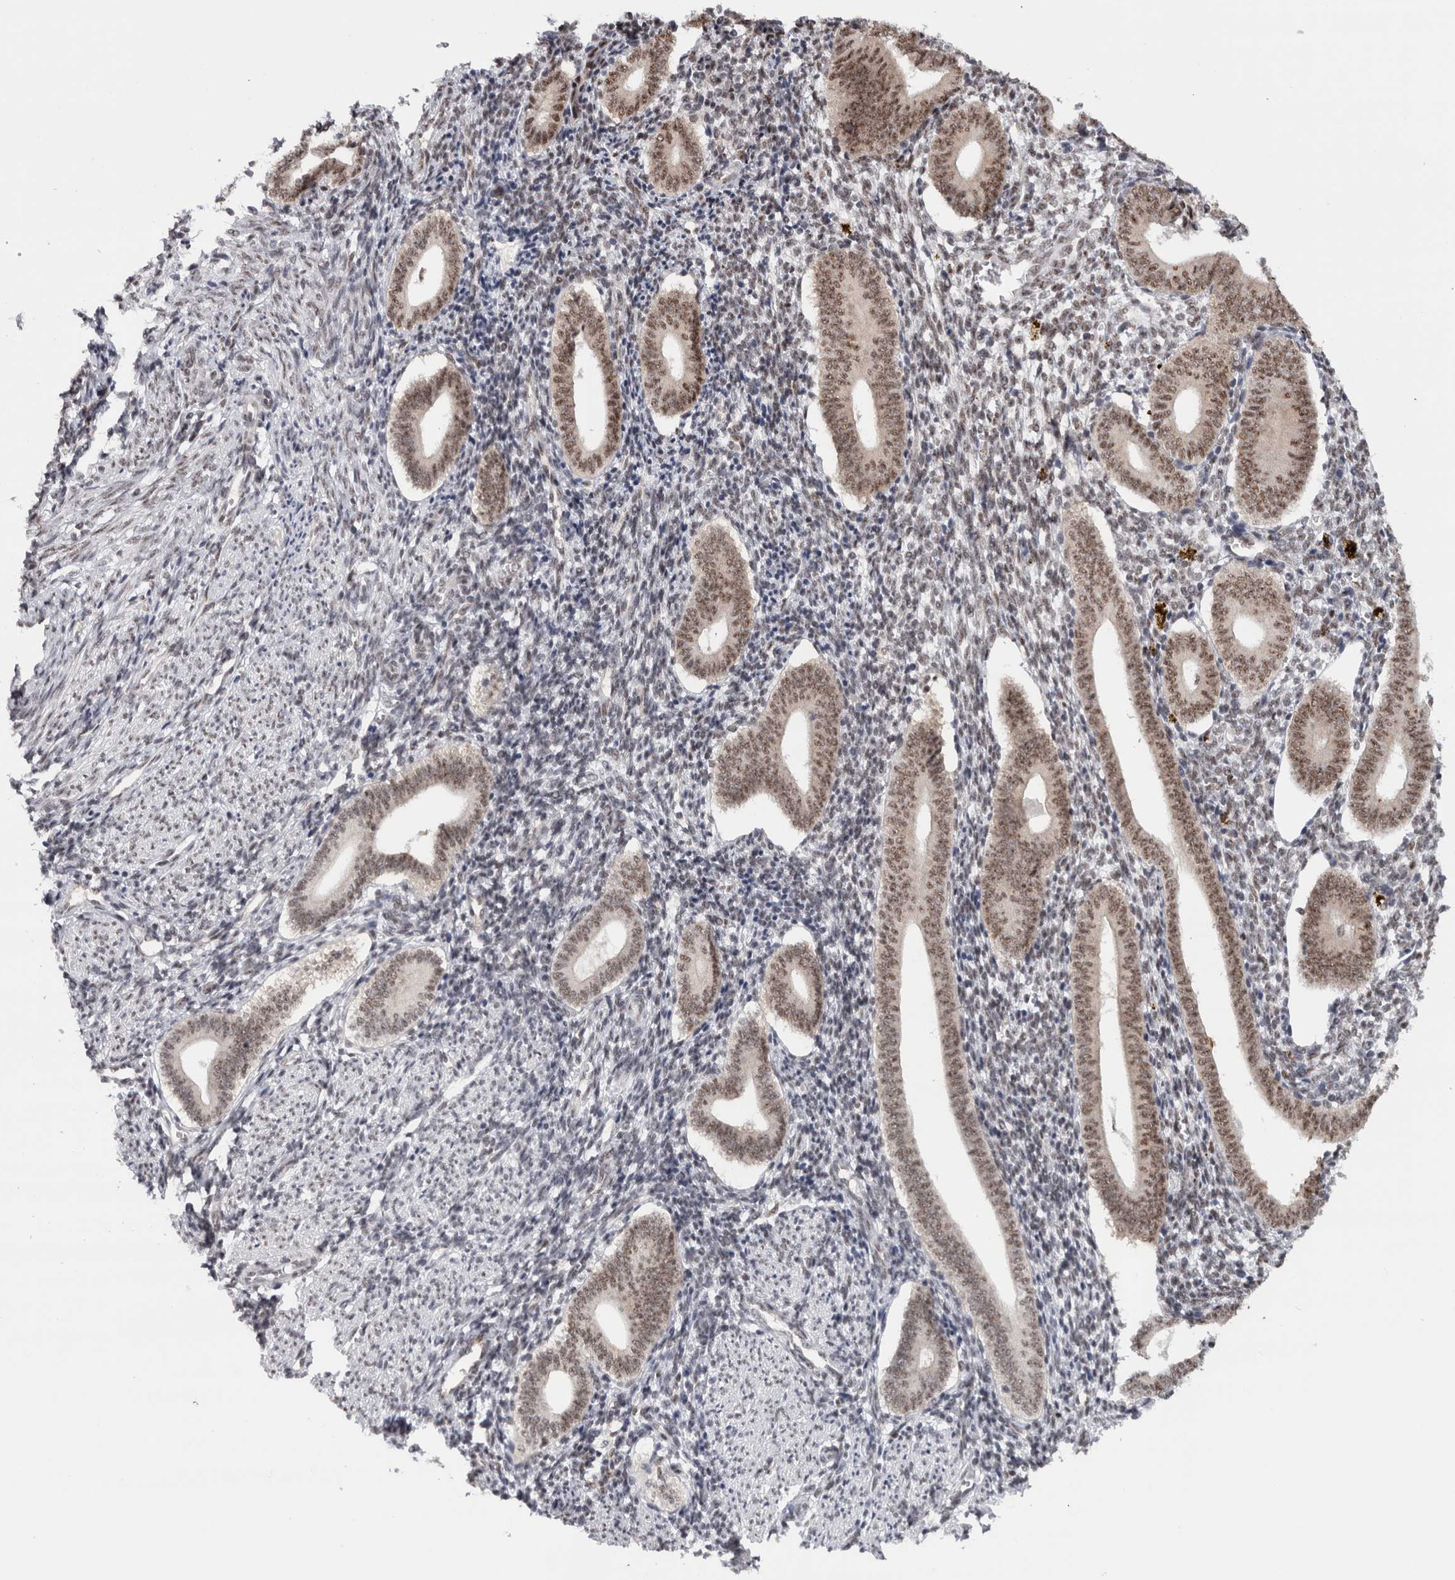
{"staining": {"intensity": "moderate", "quantity": "25%-75%", "location": "nuclear"}, "tissue": "endometrium", "cell_type": "Cells in endometrial stroma", "image_type": "normal", "snomed": [{"axis": "morphology", "description": "Normal tissue, NOS"}, {"axis": "topography", "description": "Uterus"}, {"axis": "topography", "description": "Endometrium"}], "caption": "This histopathology image exhibits IHC staining of unremarkable endometrium, with medium moderate nuclear positivity in about 25%-75% of cells in endometrial stroma.", "gene": "MKNK1", "patient": {"sex": "female", "age": 33}}